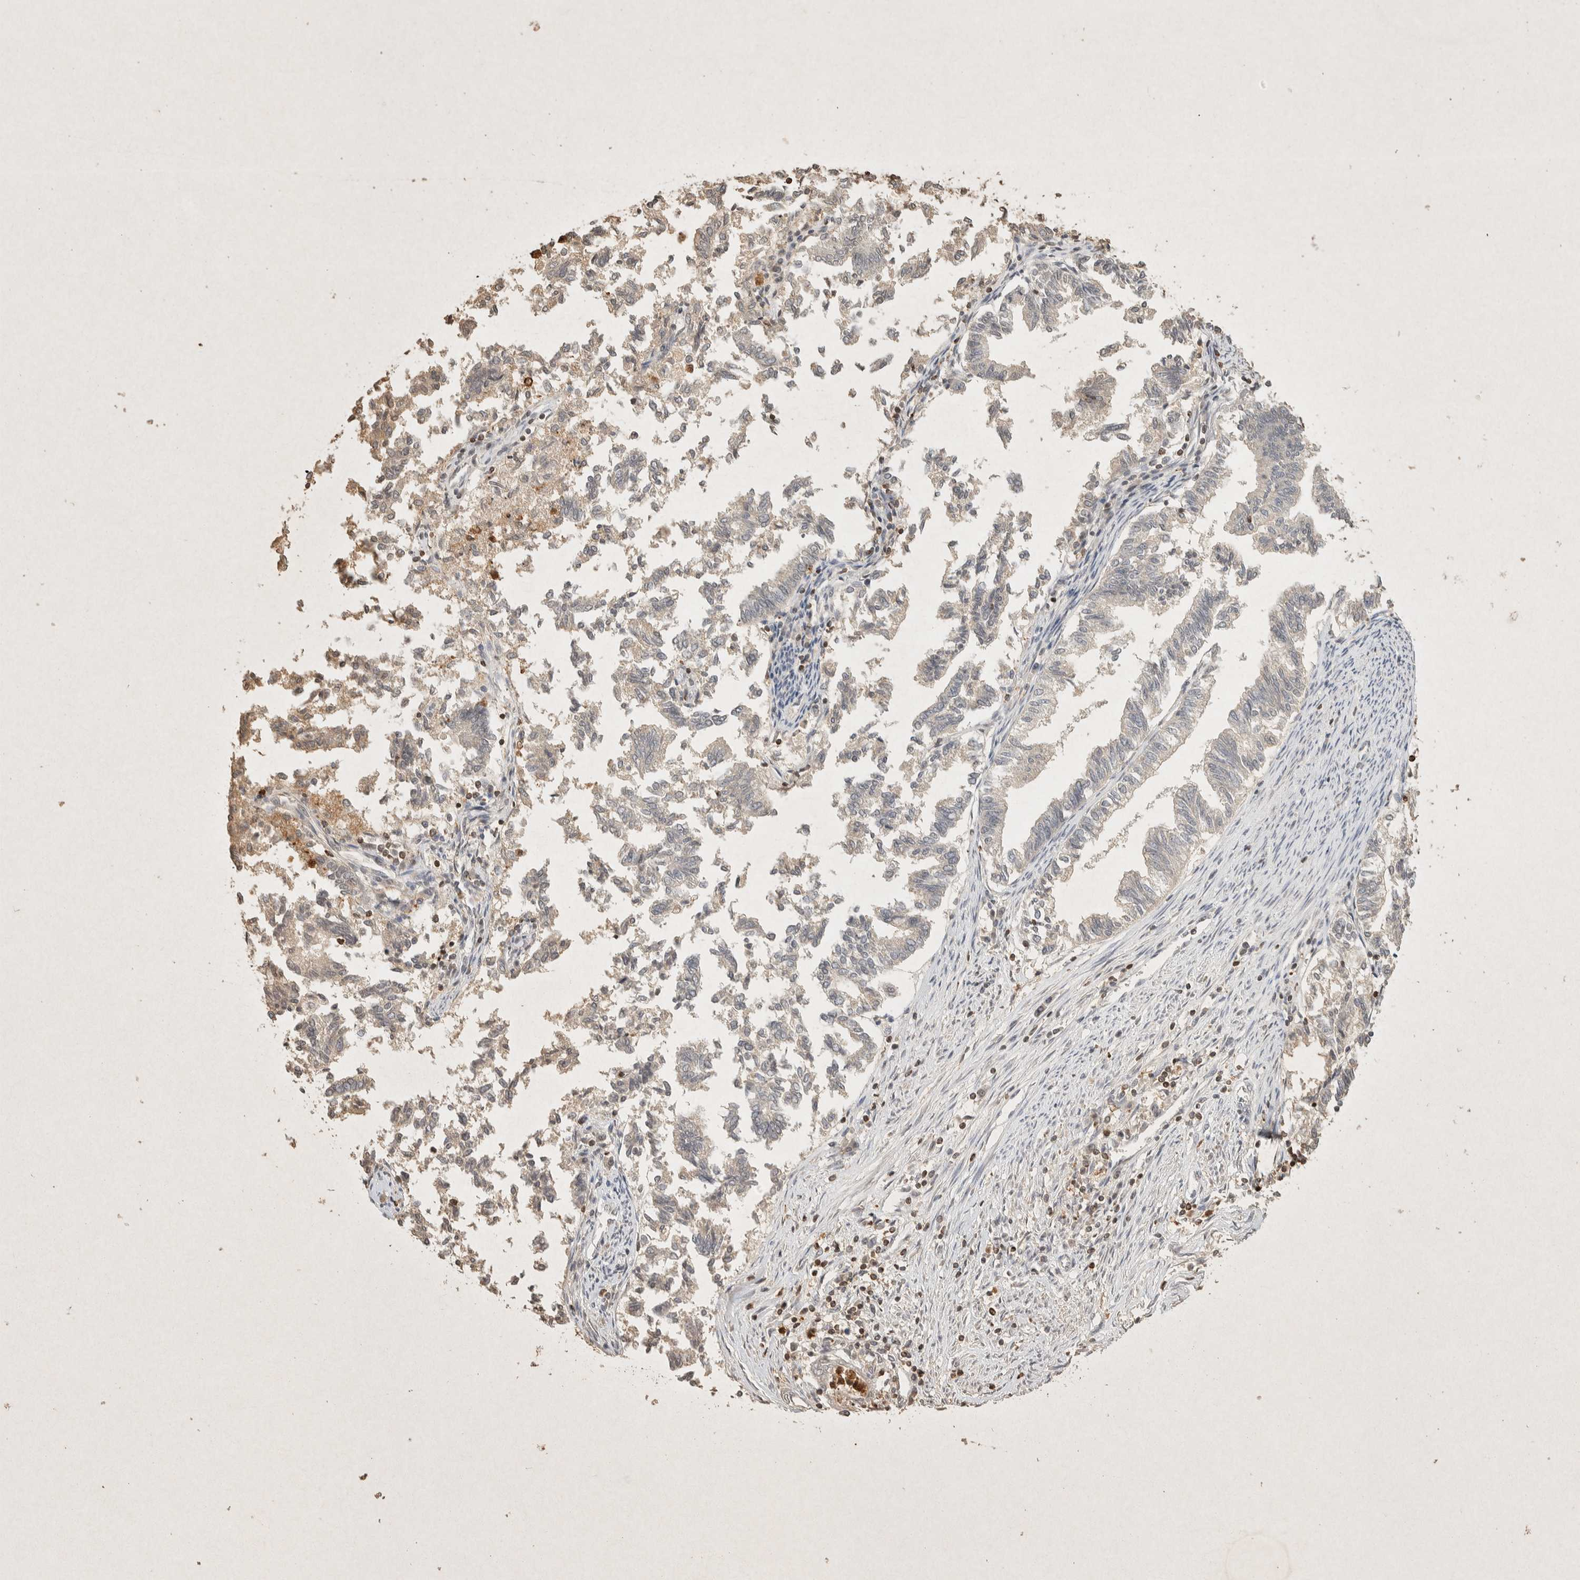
{"staining": {"intensity": "negative", "quantity": "none", "location": "none"}, "tissue": "endometrial cancer", "cell_type": "Tumor cells", "image_type": "cancer", "snomed": [{"axis": "morphology", "description": "Necrosis, NOS"}, {"axis": "morphology", "description": "Adenocarcinoma, NOS"}, {"axis": "topography", "description": "Endometrium"}], "caption": "IHC photomicrograph of human adenocarcinoma (endometrial) stained for a protein (brown), which demonstrates no positivity in tumor cells. (Immunohistochemistry, brightfield microscopy, high magnification).", "gene": "RAC2", "patient": {"sex": "female", "age": 79}}